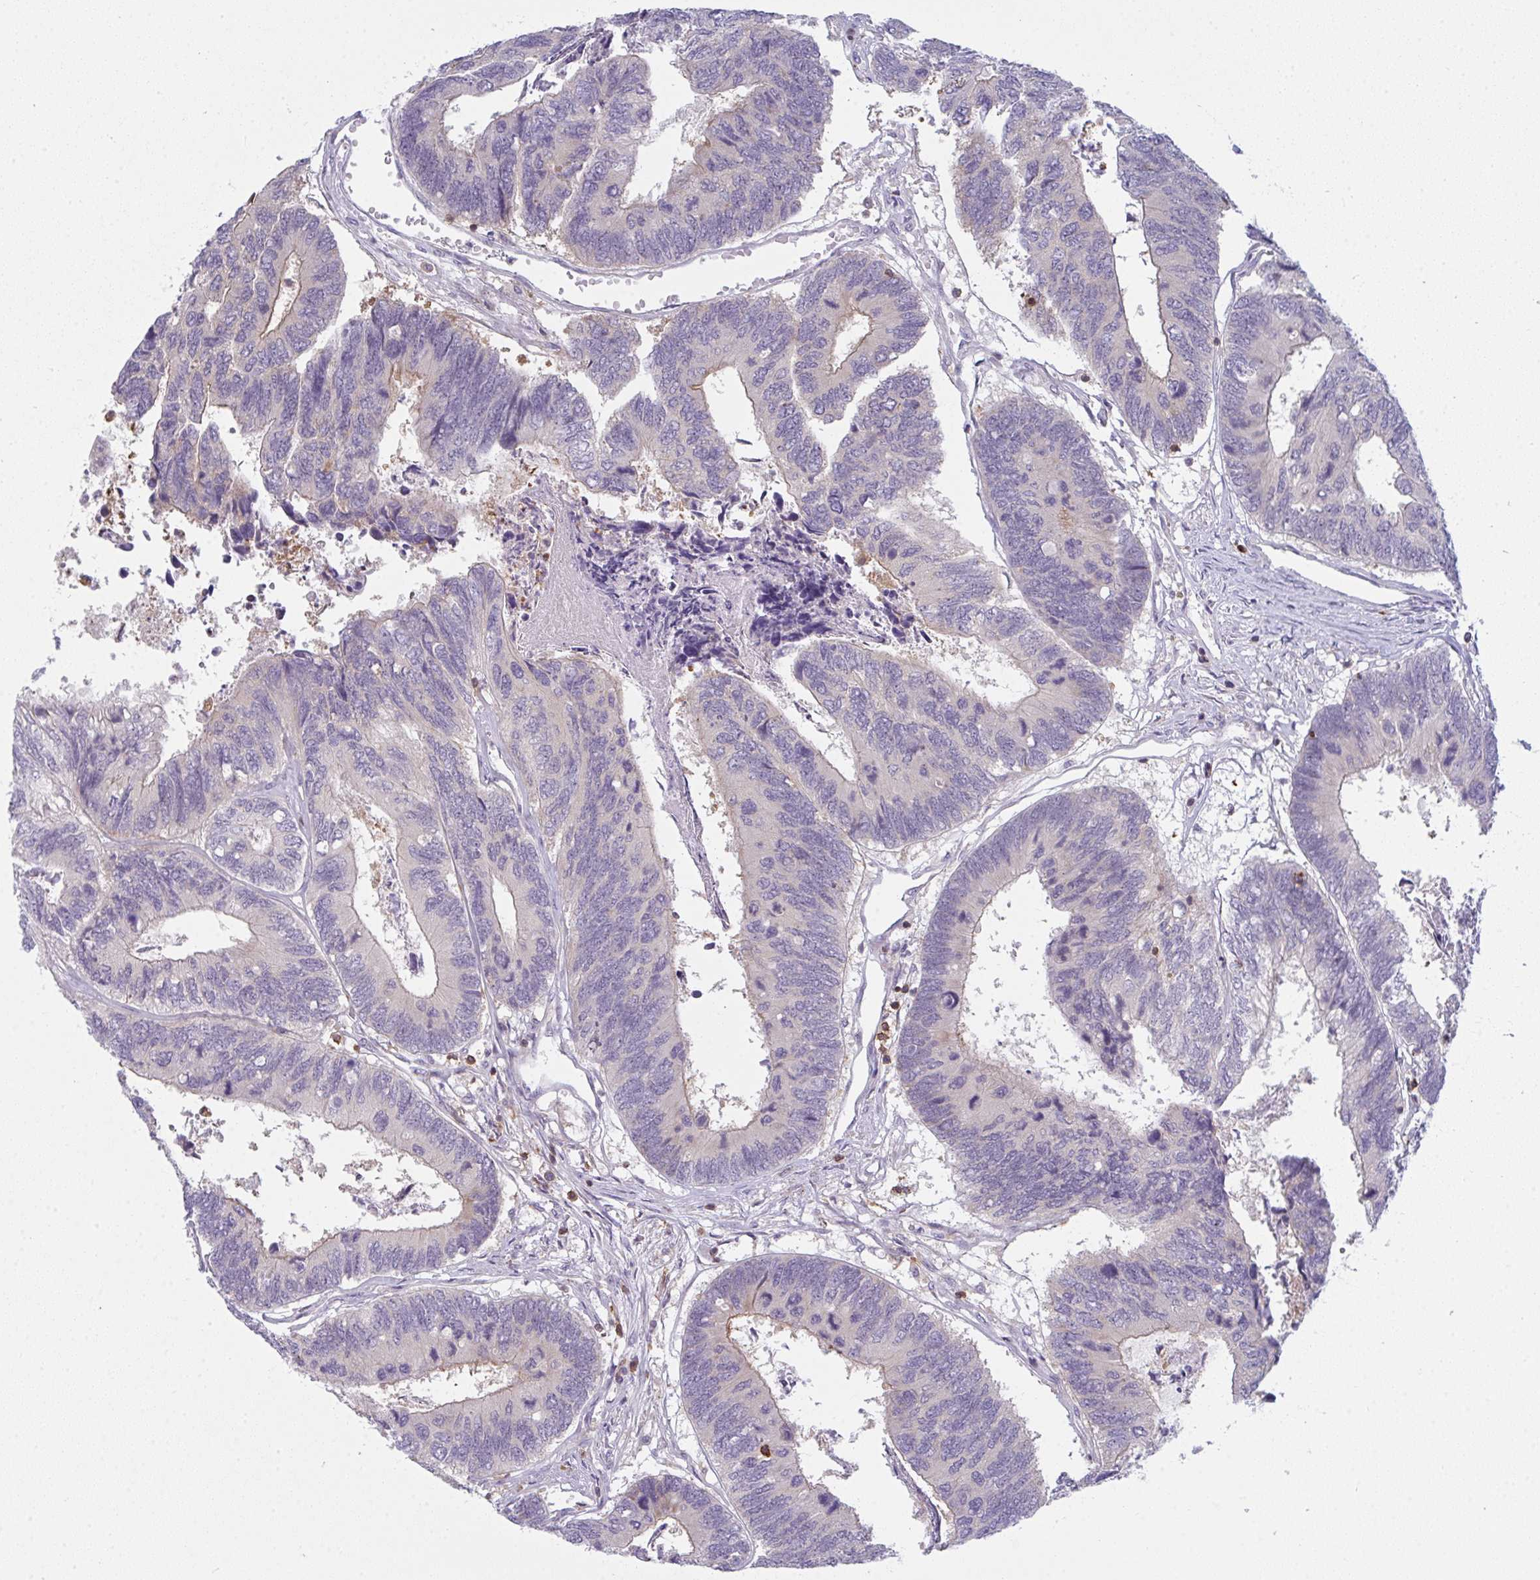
{"staining": {"intensity": "negative", "quantity": "none", "location": "none"}, "tissue": "colorectal cancer", "cell_type": "Tumor cells", "image_type": "cancer", "snomed": [{"axis": "morphology", "description": "Adenocarcinoma, NOS"}, {"axis": "topography", "description": "Colon"}], "caption": "Immunohistochemistry of human colorectal cancer displays no positivity in tumor cells.", "gene": "CD80", "patient": {"sex": "female", "age": 67}}